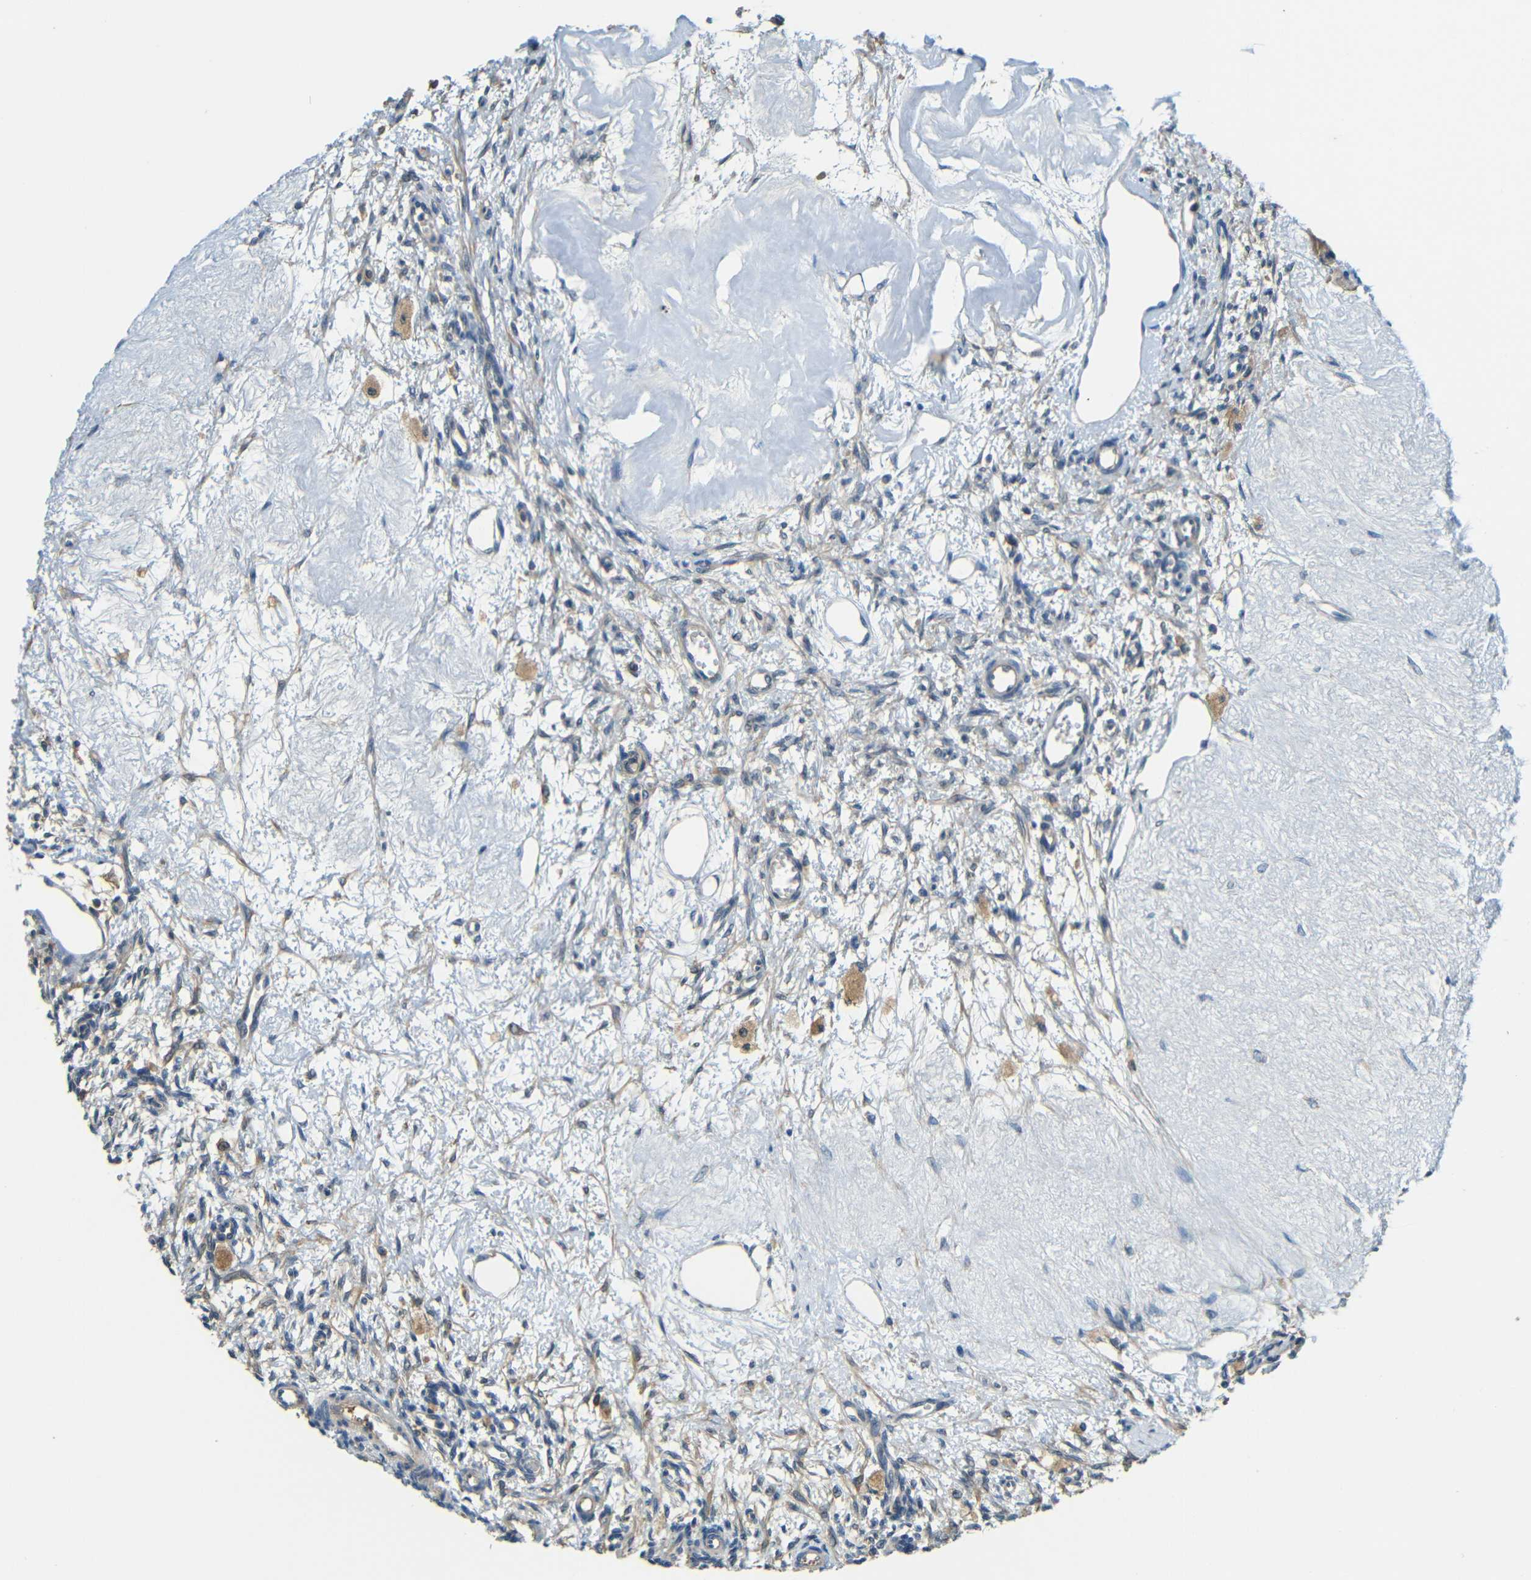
{"staining": {"intensity": "negative", "quantity": "none", "location": "none"}, "tissue": "ovary", "cell_type": "Ovarian stroma cells", "image_type": "normal", "snomed": [{"axis": "morphology", "description": "Normal tissue, NOS"}, {"axis": "topography", "description": "Ovary"}], "caption": "A high-resolution photomicrograph shows immunohistochemistry (IHC) staining of normal ovary, which exhibits no significant positivity in ovarian stroma cells.", "gene": "FNDC3A", "patient": {"sex": "female", "age": 33}}